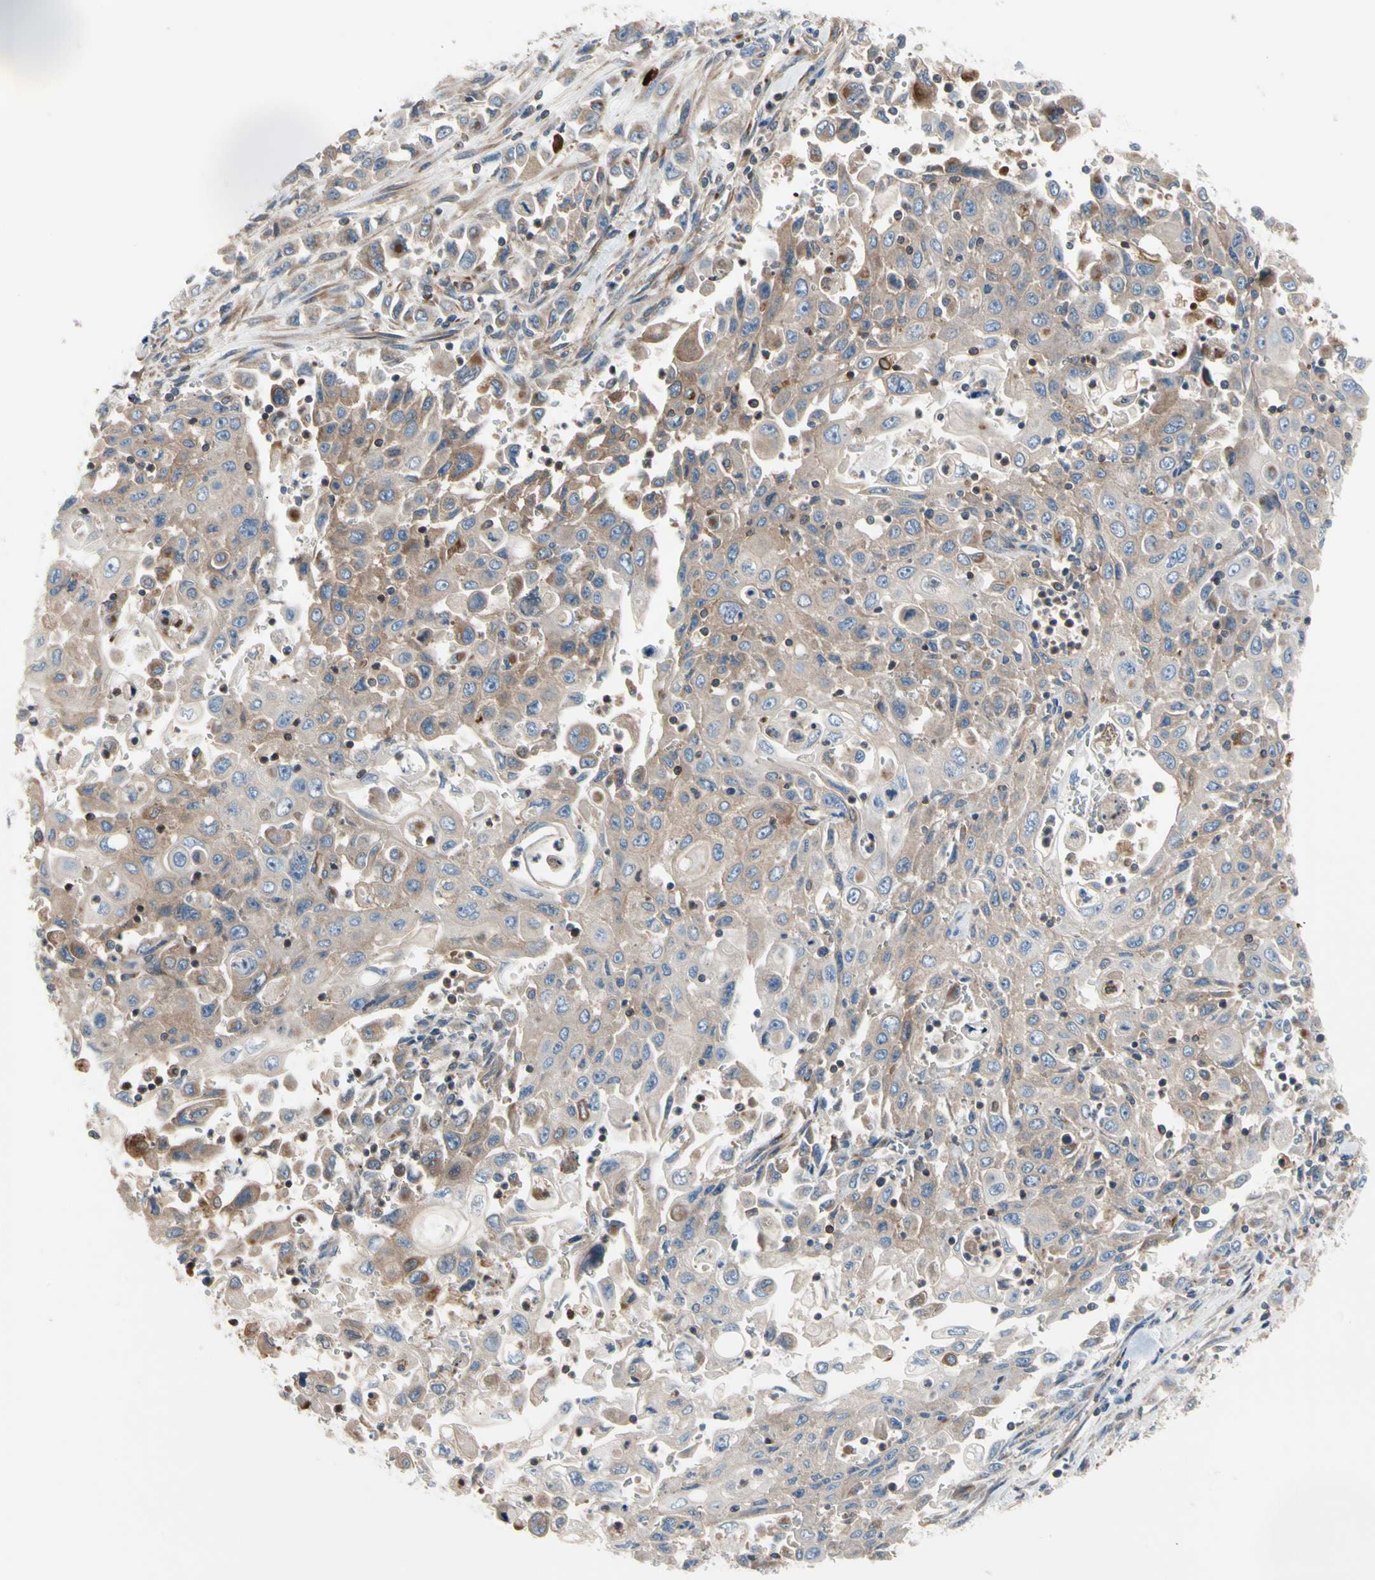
{"staining": {"intensity": "moderate", "quantity": ">75%", "location": "cytoplasmic/membranous"}, "tissue": "pancreatic cancer", "cell_type": "Tumor cells", "image_type": "cancer", "snomed": [{"axis": "morphology", "description": "Adenocarcinoma, NOS"}, {"axis": "topography", "description": "Pancreas"}], "caption": "This is an image of immunohistochemistry (IHC) staining of pancreatic adenocarcinoma, which shows moderate staining in the cytoplasmic/membranous of tumor cells.", "gene": "ROCK1", "patient": {"sex": "male", "age": 70}}